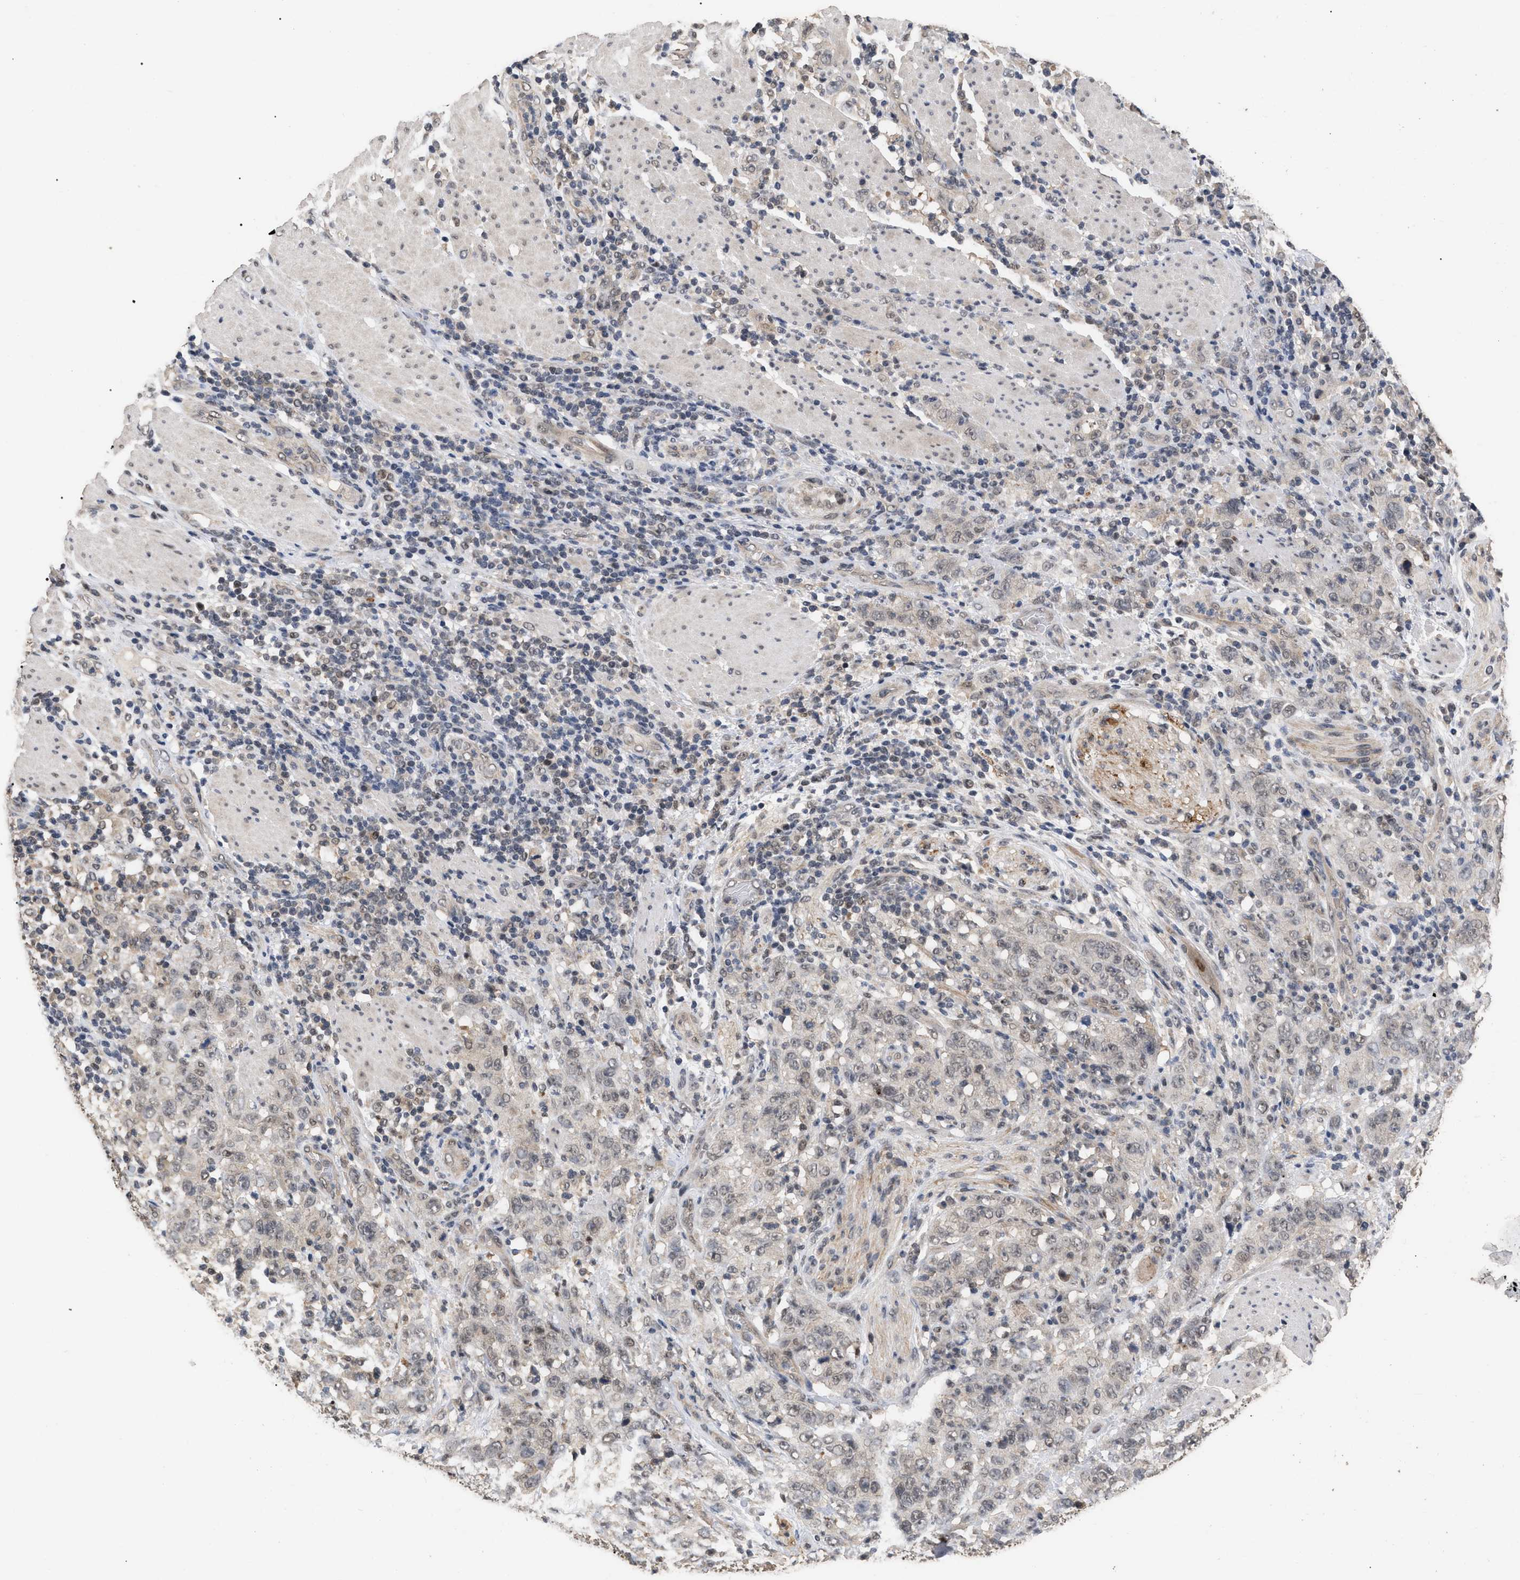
{"staining": {"intensity": "weak", "quantity": ">75%", "location": "nuclear"}, "tissue": "stomach cancer", "cell_type": "Tumor cells", "image_type": "cancer", "snomed": [{"axis": "morphology", "description": "Adenocarcinoma, NOS"}, {"axis": "topography", "description": "Stomach"}], "caption": "This photomicrograph demonstrates immunohistochemistry (IHC) staining of stomach adenocarcinoma, with low weak nuclear staining in approximately >75% of tumor cells.", "gene": "JAZF1", "patient": {"sex": "male", "age": 48}}